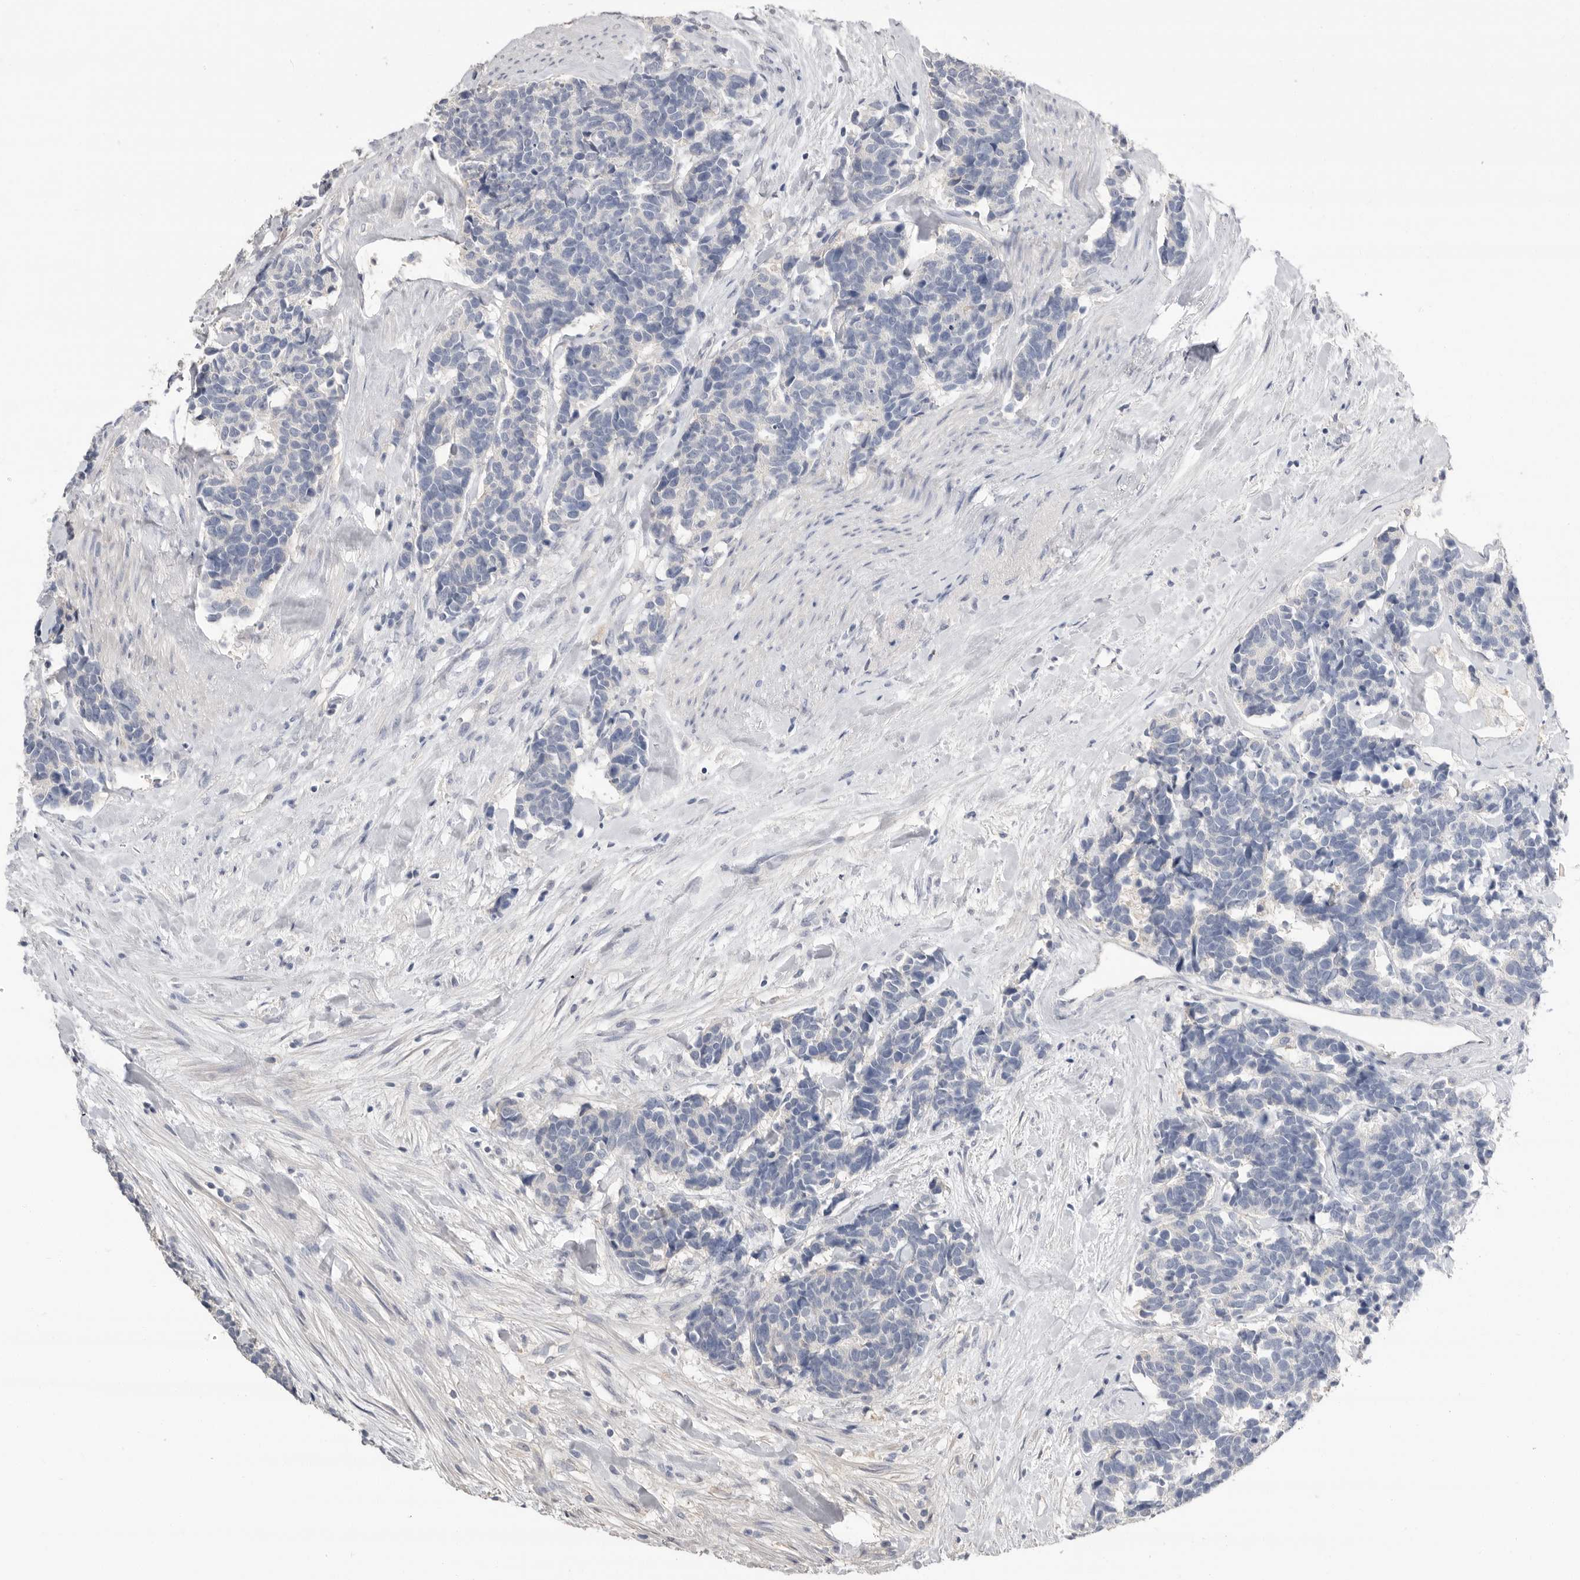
{"staining": {"intensity": "negative", "quantity": "none", "location": "none"}, "tissue": "carcinoid", "cell_type": "Tumor cells", "image_type": "cancer", "snomed": [{"axis": "morphology", "description": "Carcinoma, NOS"}, {"axis": "morphology", "description": "Carcinoid, malignant, NOS"}, {"axis": "topography", "description": "Urinary bladder"}], "caption": "This is an IHC micrograph of carcinoid. There is no staining in tumor cells.", "gene": "APOA2", "patient": {"sex": "male", "age": 57}}